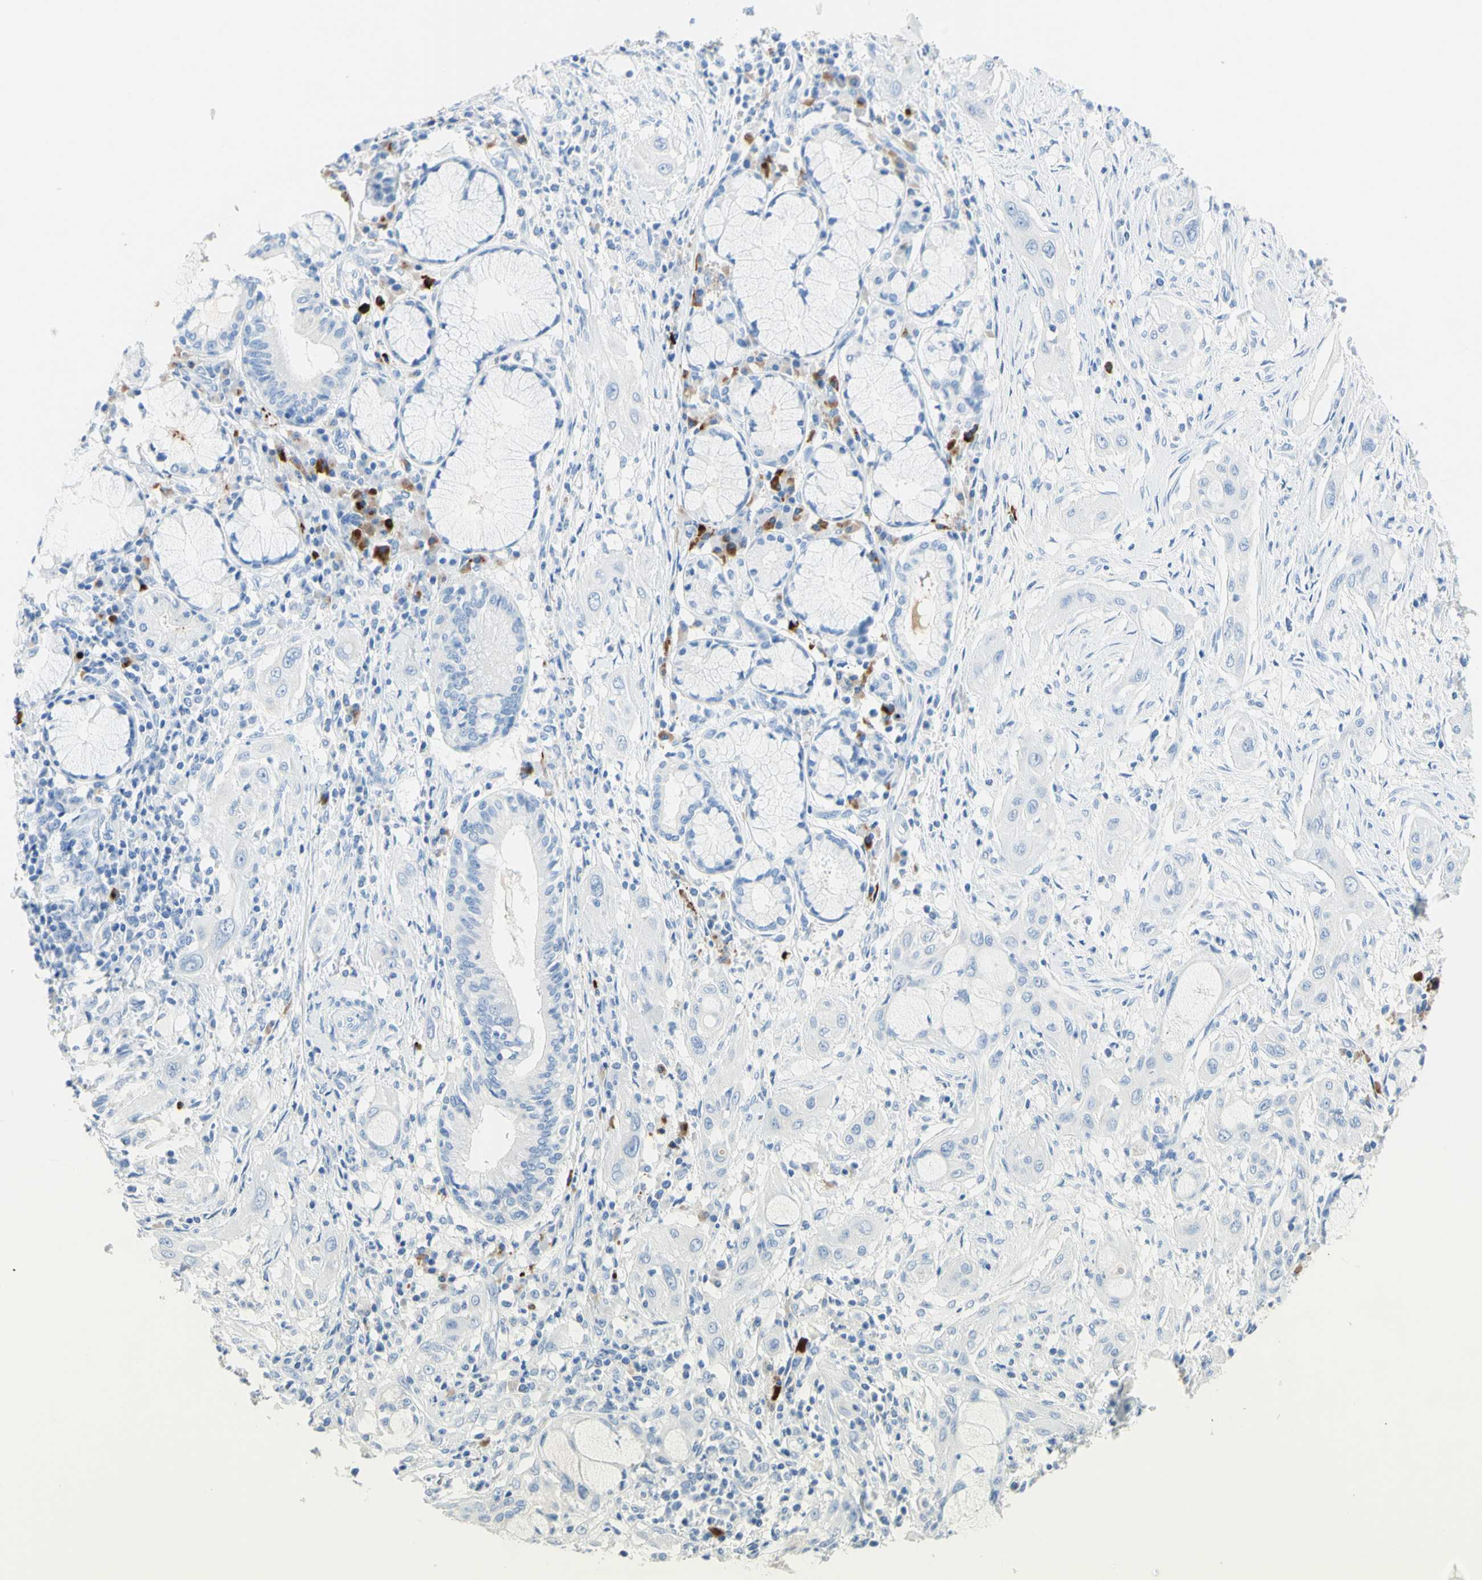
{"staining": {"intensity": "negative", "quantity": "none", "location": "none"}, "tissue": "lung cancer", "cell_type": "Tumor cells", "image_type": "cancer", "snomed": [{"axis": "morphology", "description": "Squamous cell carcinoma, NOS"}, {"axis": "topography", "description": "Lung"}], "caption": "Immunohistochemistry histopathology image of neoplastic tissue: lung cancer (squamous cell carcinoma) stained with DAB displays no significant protein expression in tumor cells.", "gene": "IL6ST", "patient": {"sex": "female", "age": 47}}